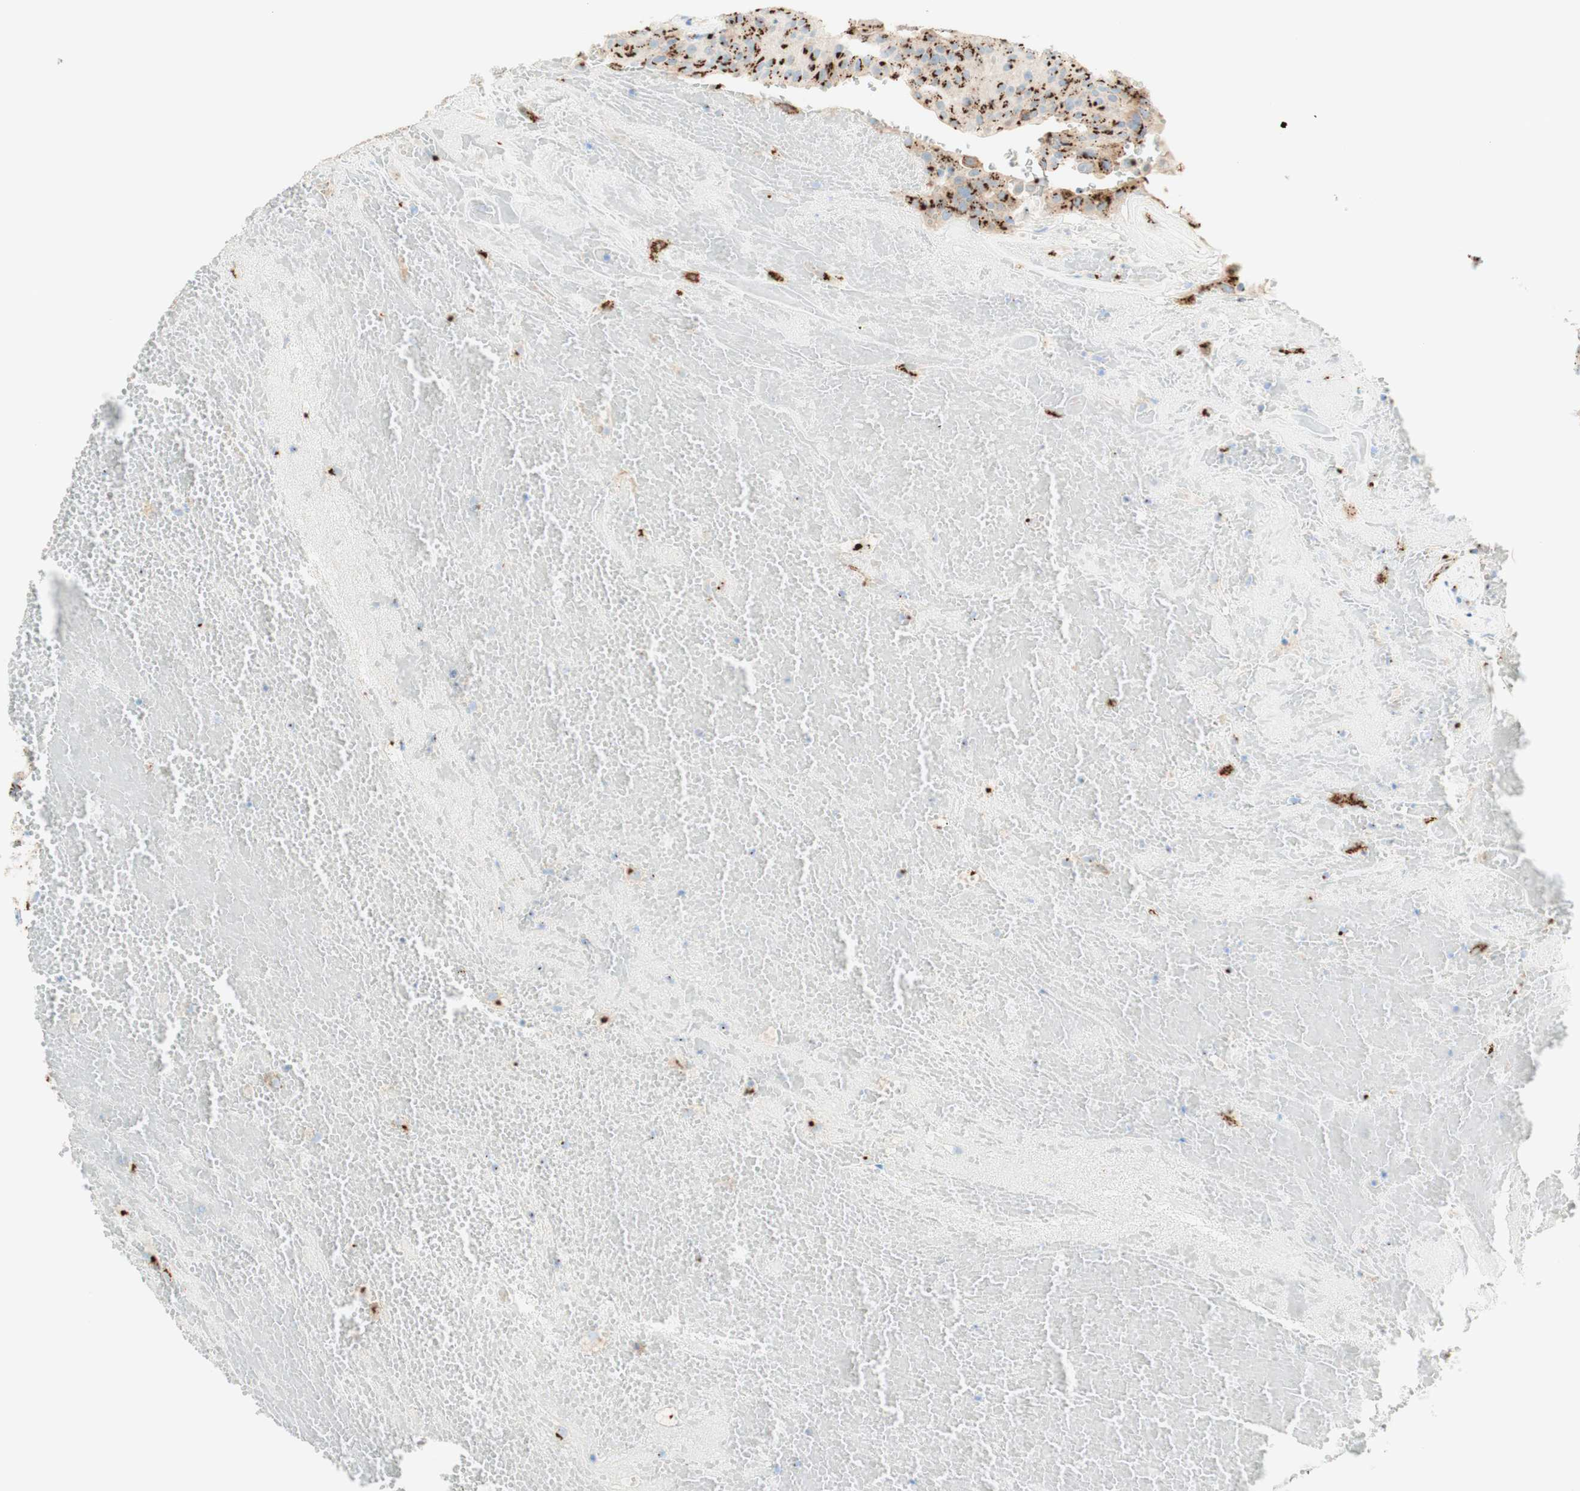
{"staining": {"intensity": "strong", "quantity": ">75%", "location": "cytoplasmic/membranous"}, "tissue": "urothelial cancer", "cell_type": "Tumor cells", "image_type": "cancer", "snomed": [{"axis": "morphology", "description": "Urothelial carcinoma, High grade"}, {"axis": "topography", "description": "Urinary bladder"}], "caption": "The image reveals staining of urothelial carcinoma (high-grade), revealing strong cytoplasmic/membranous protein positivity (brown color) within tumor cells.", "gene": "GOLGB1", "patient": {"sex": "male", "age": 66}}